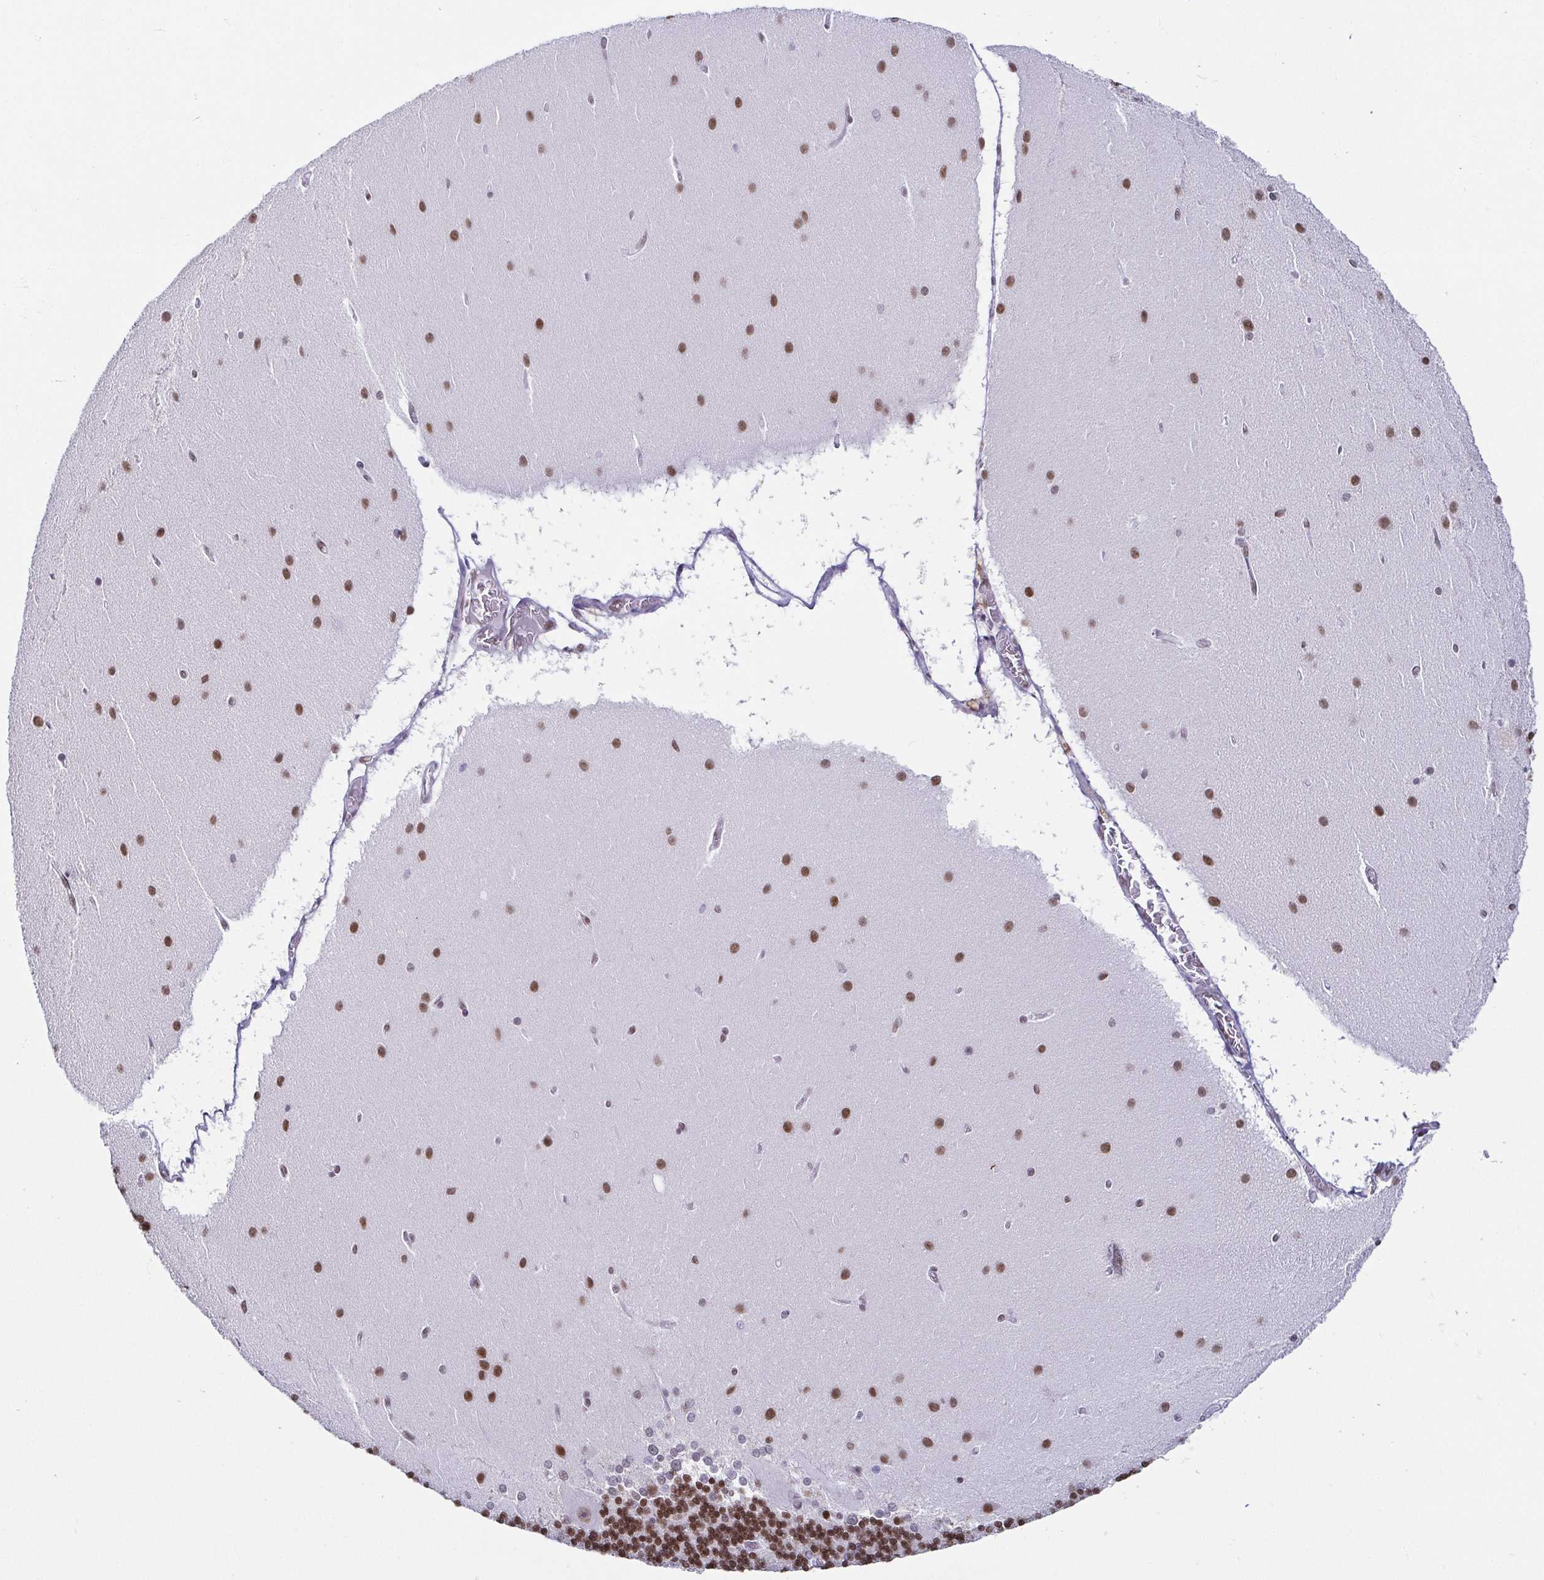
{"staining": {"intensity": "moderate", "quantity": ">75%", "location": "nuclear"}, "tissue": "cerebellum", "cell_type": "Cells in granular layer", "image_type": "normal", "snomed": [{"axis": "morphology", "description": "Normal tissue, NOS"}, {"axis": "topography", "description": "Cerebellum"}], "caption": "A histopathology image showing moderate nuclear expression in about >75% of cells in granular layer in benign cerebellum, as visualized by brown immunohistochemical staining.", "gene": "EWSR1", "patient": {"sex": "female", "age": 54}}